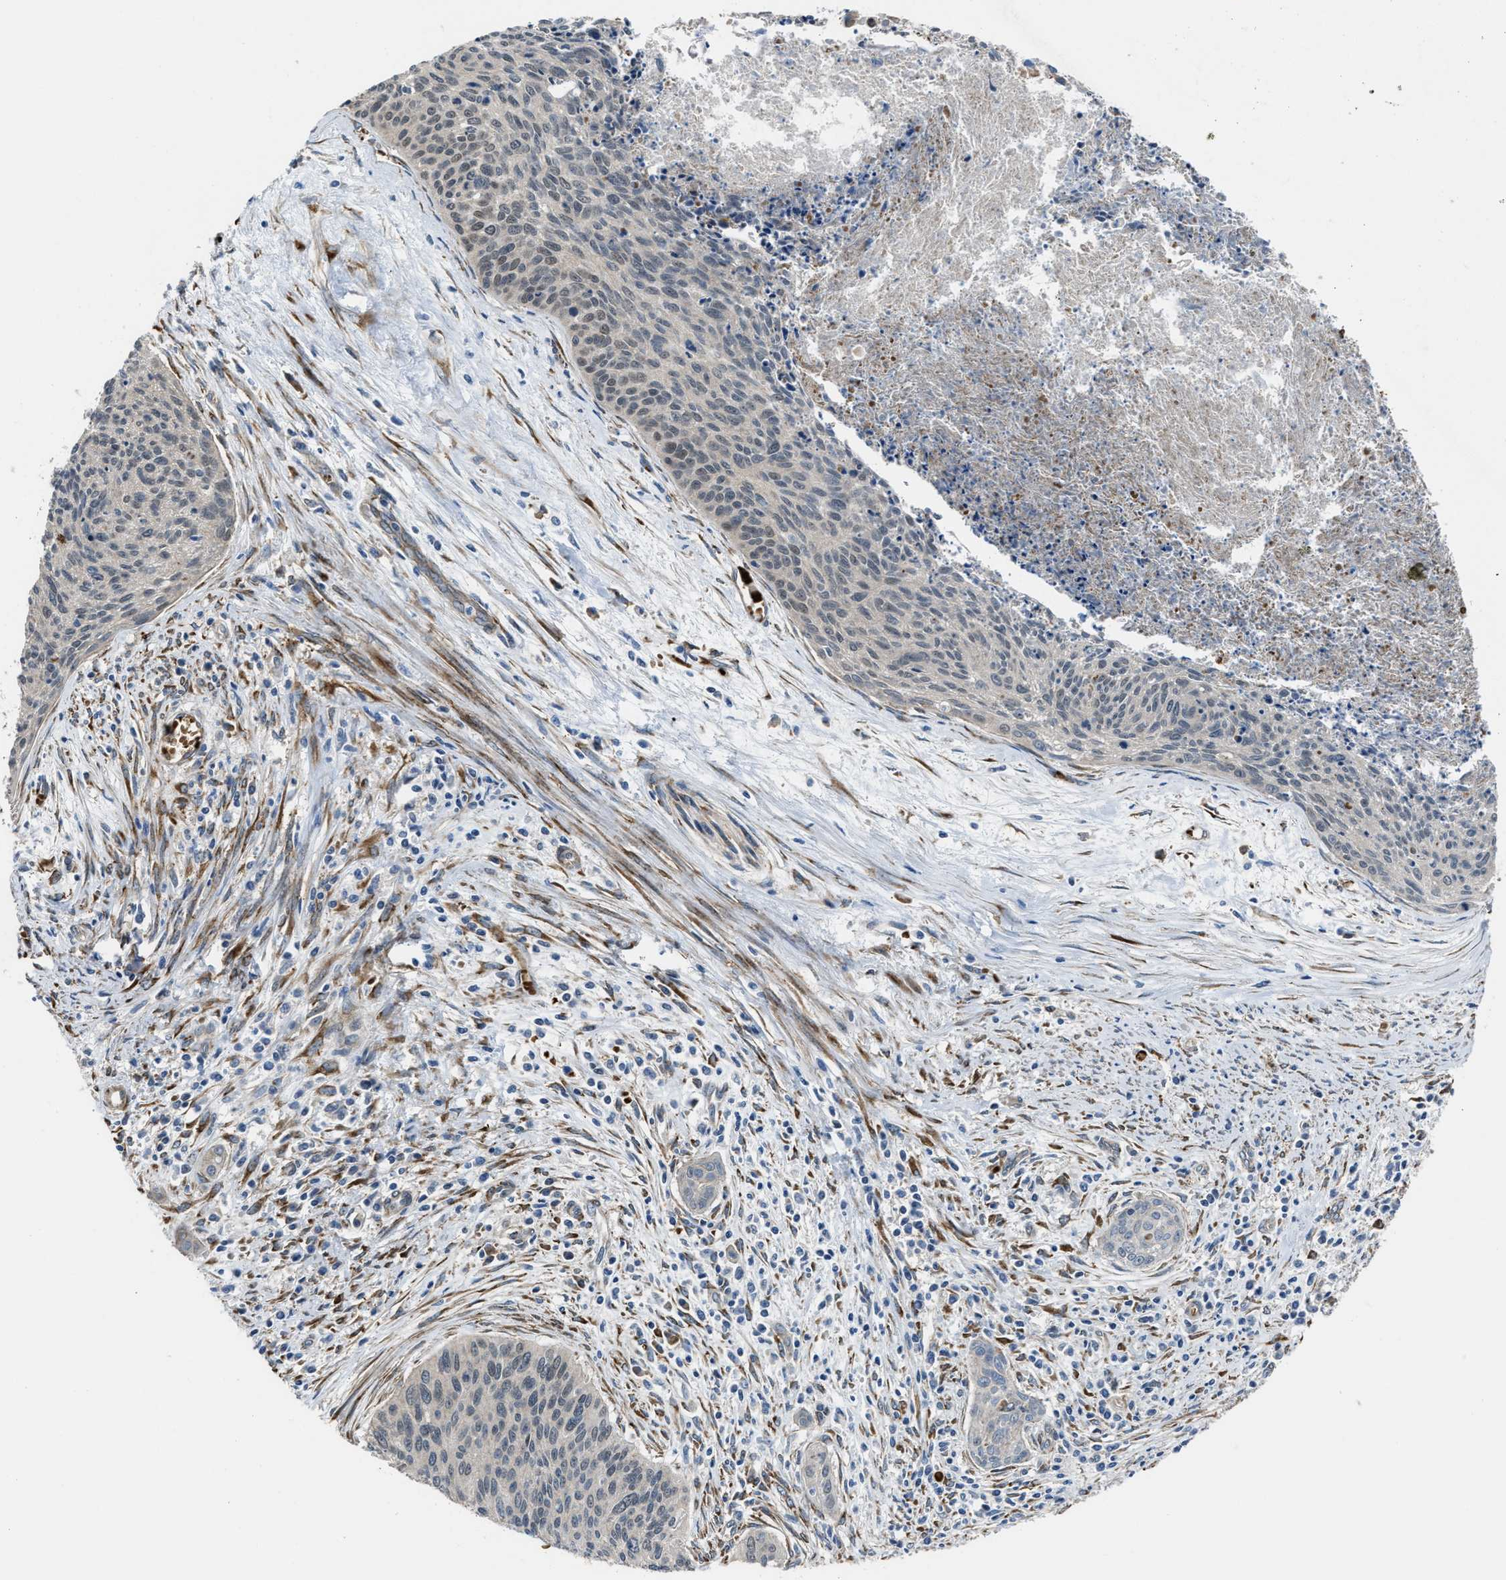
{"staining": {"intensity": "weak", "quantity": "<25%", "location": "nuclear"}, "tissue": "cervical cancer", "cell_type": "Tumor cells", "image_type": "cancer", "snomed": [{"axis": "morphology", "description": "Squamous cell carcinoma, NOS"}, {"axis": "topography", "description": "Cervix"}], "caption": "Cervical cancer (squamous cell carcinoma) was stained to show a protein in brown. There is no significant staining in tumor cells.", "gene": "SELENOM", "patient": {"sex": "female", "age": 55}}